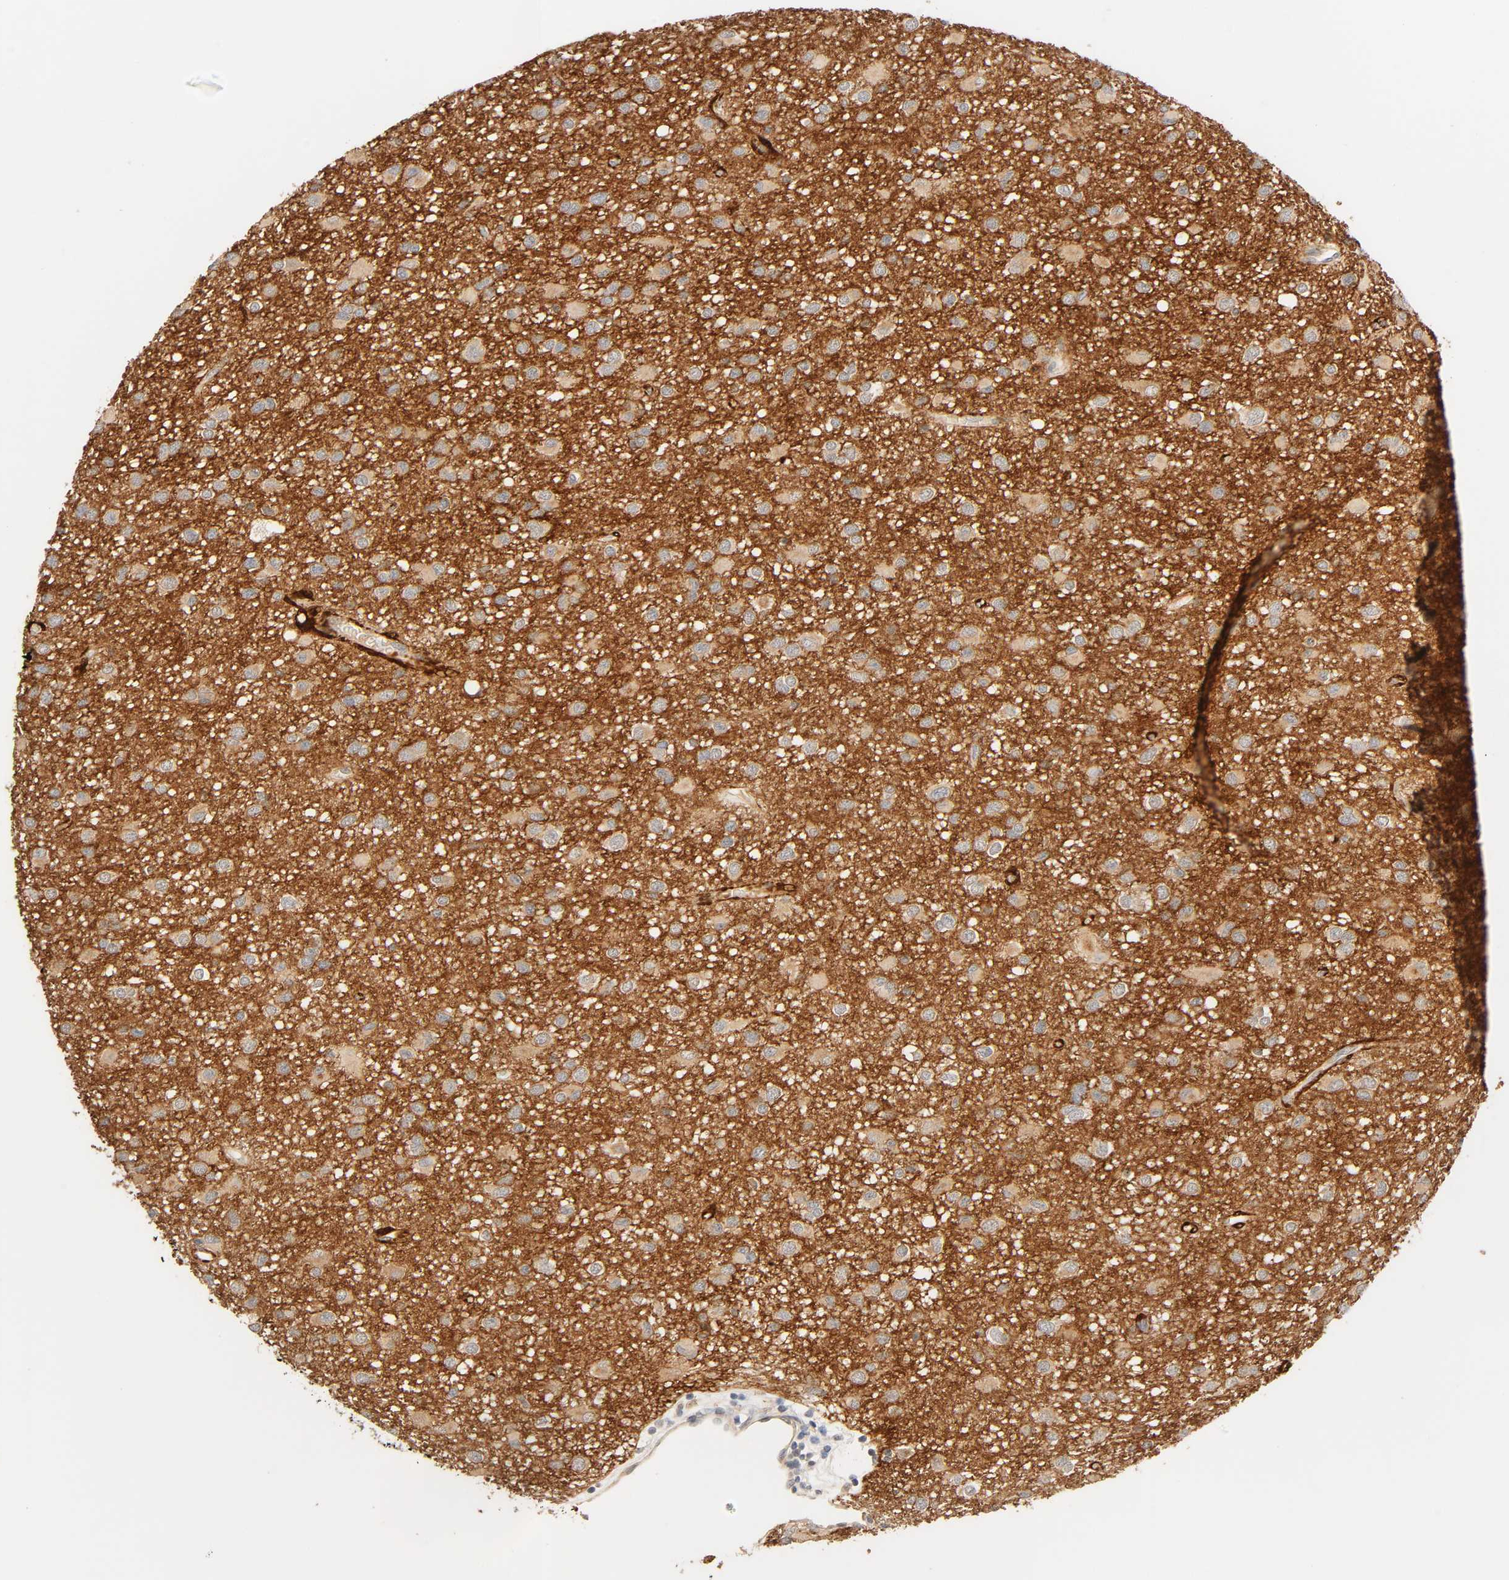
{"staining": {"intensity": "weak", "quantity": ">75%", "location": "cytoplasmic/membranous"}, "tissue": "glioma", "cell_type": "Tumor cells", "image_type": "cancer", "snomed": [{"axis": "morphology", "description": "Glioma, malignant, Low grade"}, {"axis": "topography", "description": "Brain"}], "caption": "High-magnification brightfield microscopy of glioma stained with DAB (brown) and counterstained with hematoxylin (blue). tumor cells exhibit weak cytoplasmic/membranous staining is present in approximately>75% of cells. (DAB (3,3'-diaminobenzidine) IHC, brown staining for protein, blue staining for nuclei).", "gene": "CACNA1G", "patient": {"sex": "male", "age": 42}}